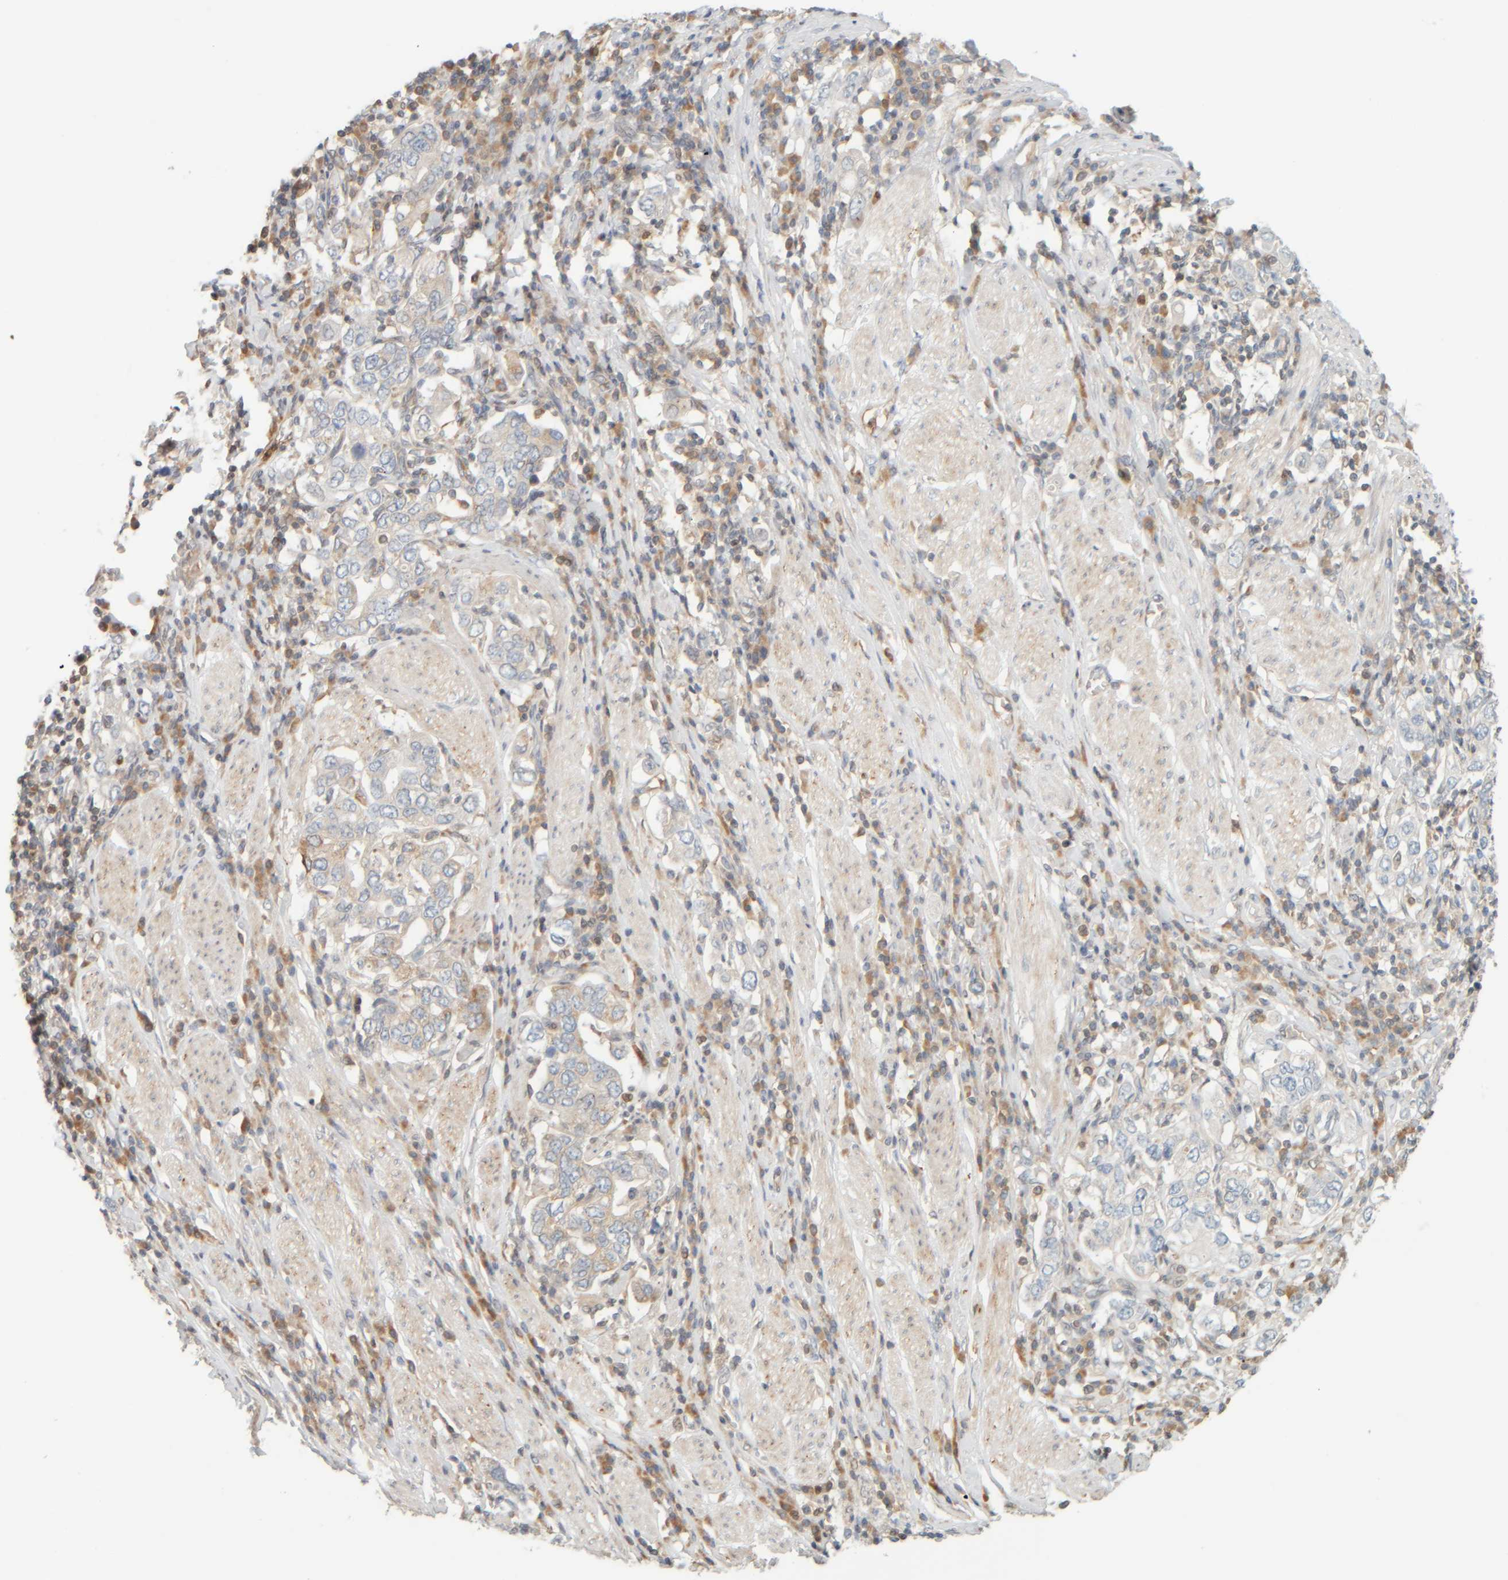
{"staining": {"intensity": "weak", "quantity": "<25%", "location": "cytoplasmic/membranous"}, "tissue": "stomach cancer", "cell_type": "Tumor cells", "image_type": "cancer", "snomed": [{"axis": "morphology", "description": "Adenocarcinoma, NOS"}, {"axis": "topography", "description": "Stomach, upper"}], "caption": "Tumor cells are negative for protein expression in human adenocarcinoma (stomach).", "gene": "PTGES3L-AARSD1", "patient": {"sex": "male", "age": 62}}